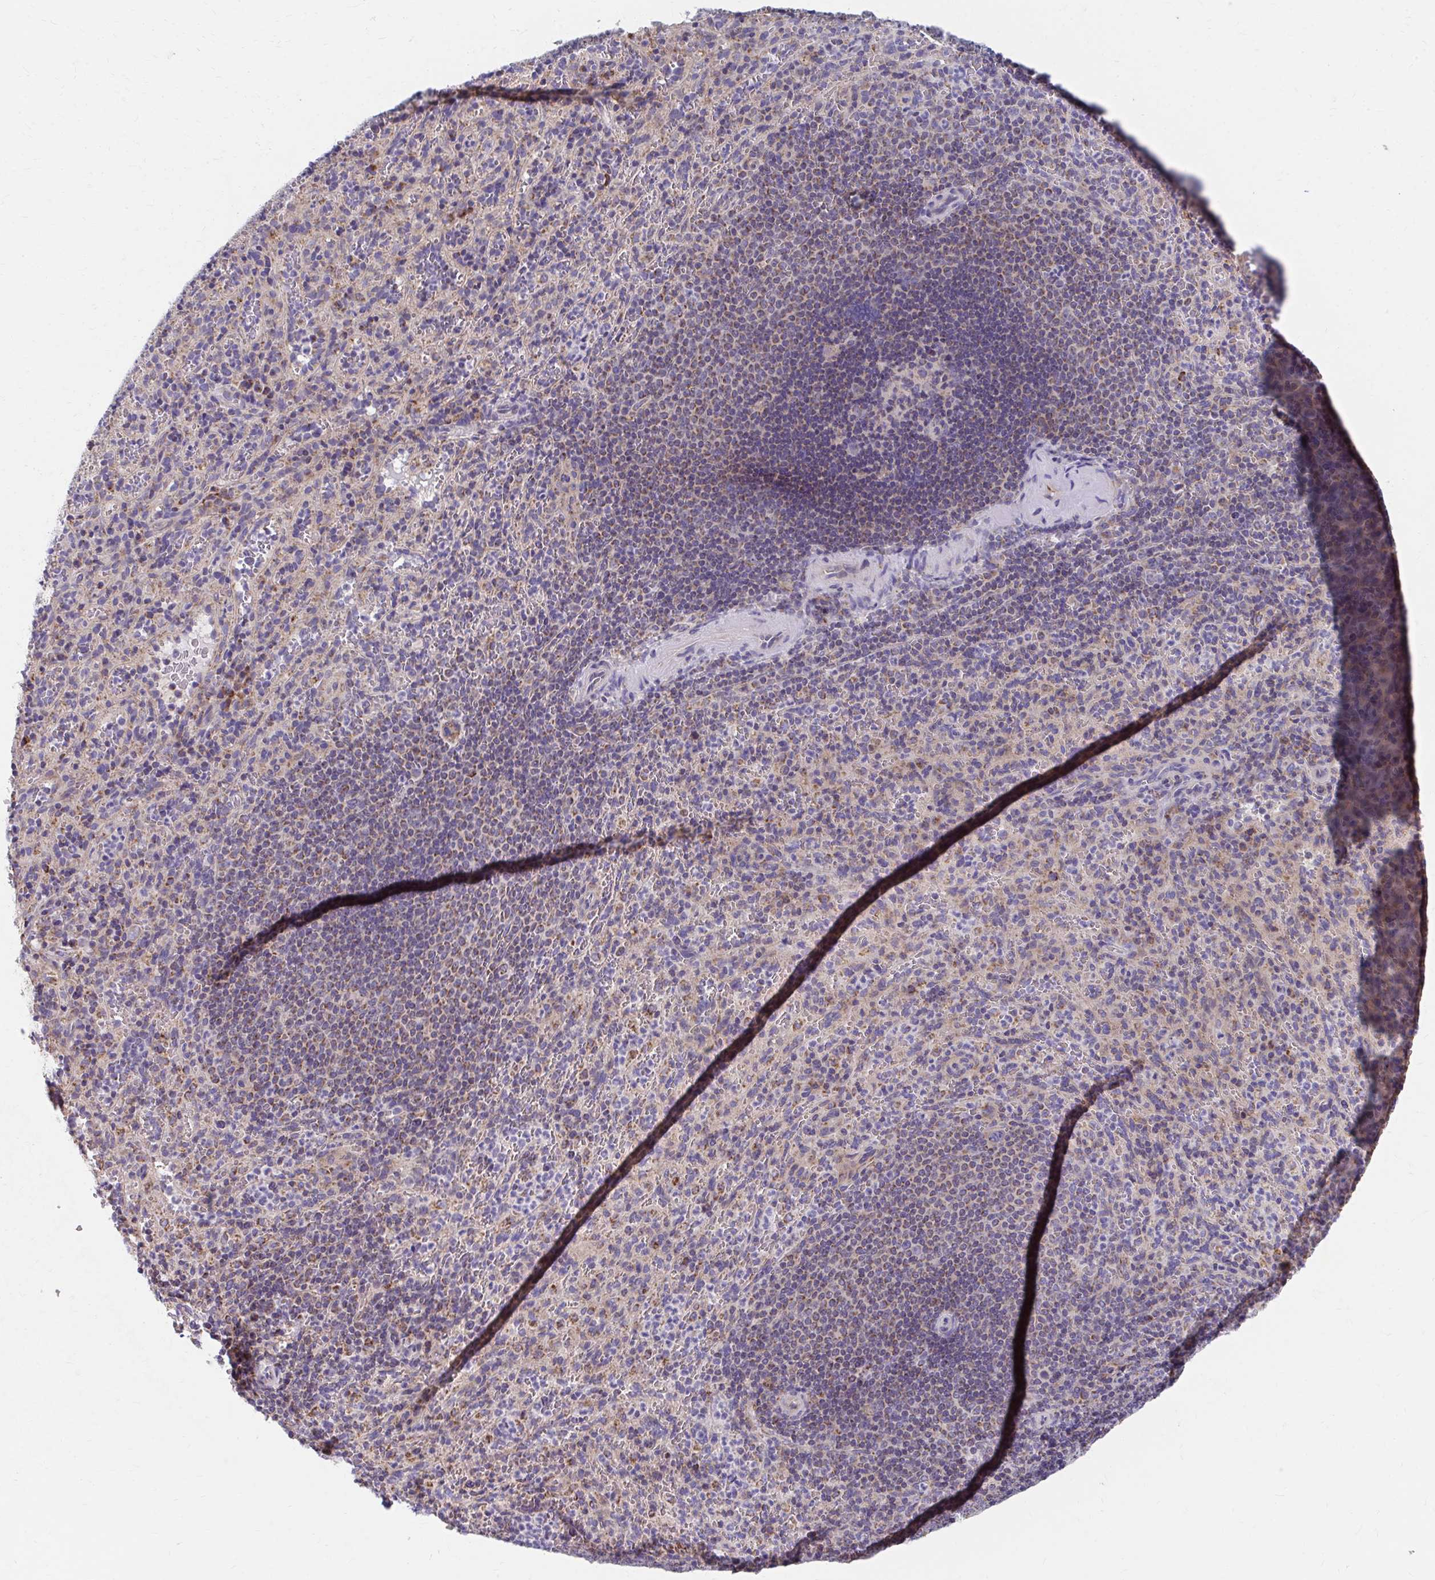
{"staining": {"intensity": "weak", "quantity": "25%-75%", "location": "cytoplasmic/membranous"}, "tissue": "spleen", "cell_type": "Cells in red pulp", "image_type": "normal", "snomed": [{"axis": "morphology", "description": "Normal tissue, NOS"}, {"axis": "topography", "description": "Spleen"}], "caption": "High-power microscopy captured an IHC photomicrograph of unremarkable spleen, revealing weak cytoplasmic/membranous positivity in about 25%-75% of cells in red pulp. (Brightfield microscopy of DAB IHC at high magnification).", "gene": "RCC1L", "patient": {"sex": "male", "age": 57}}